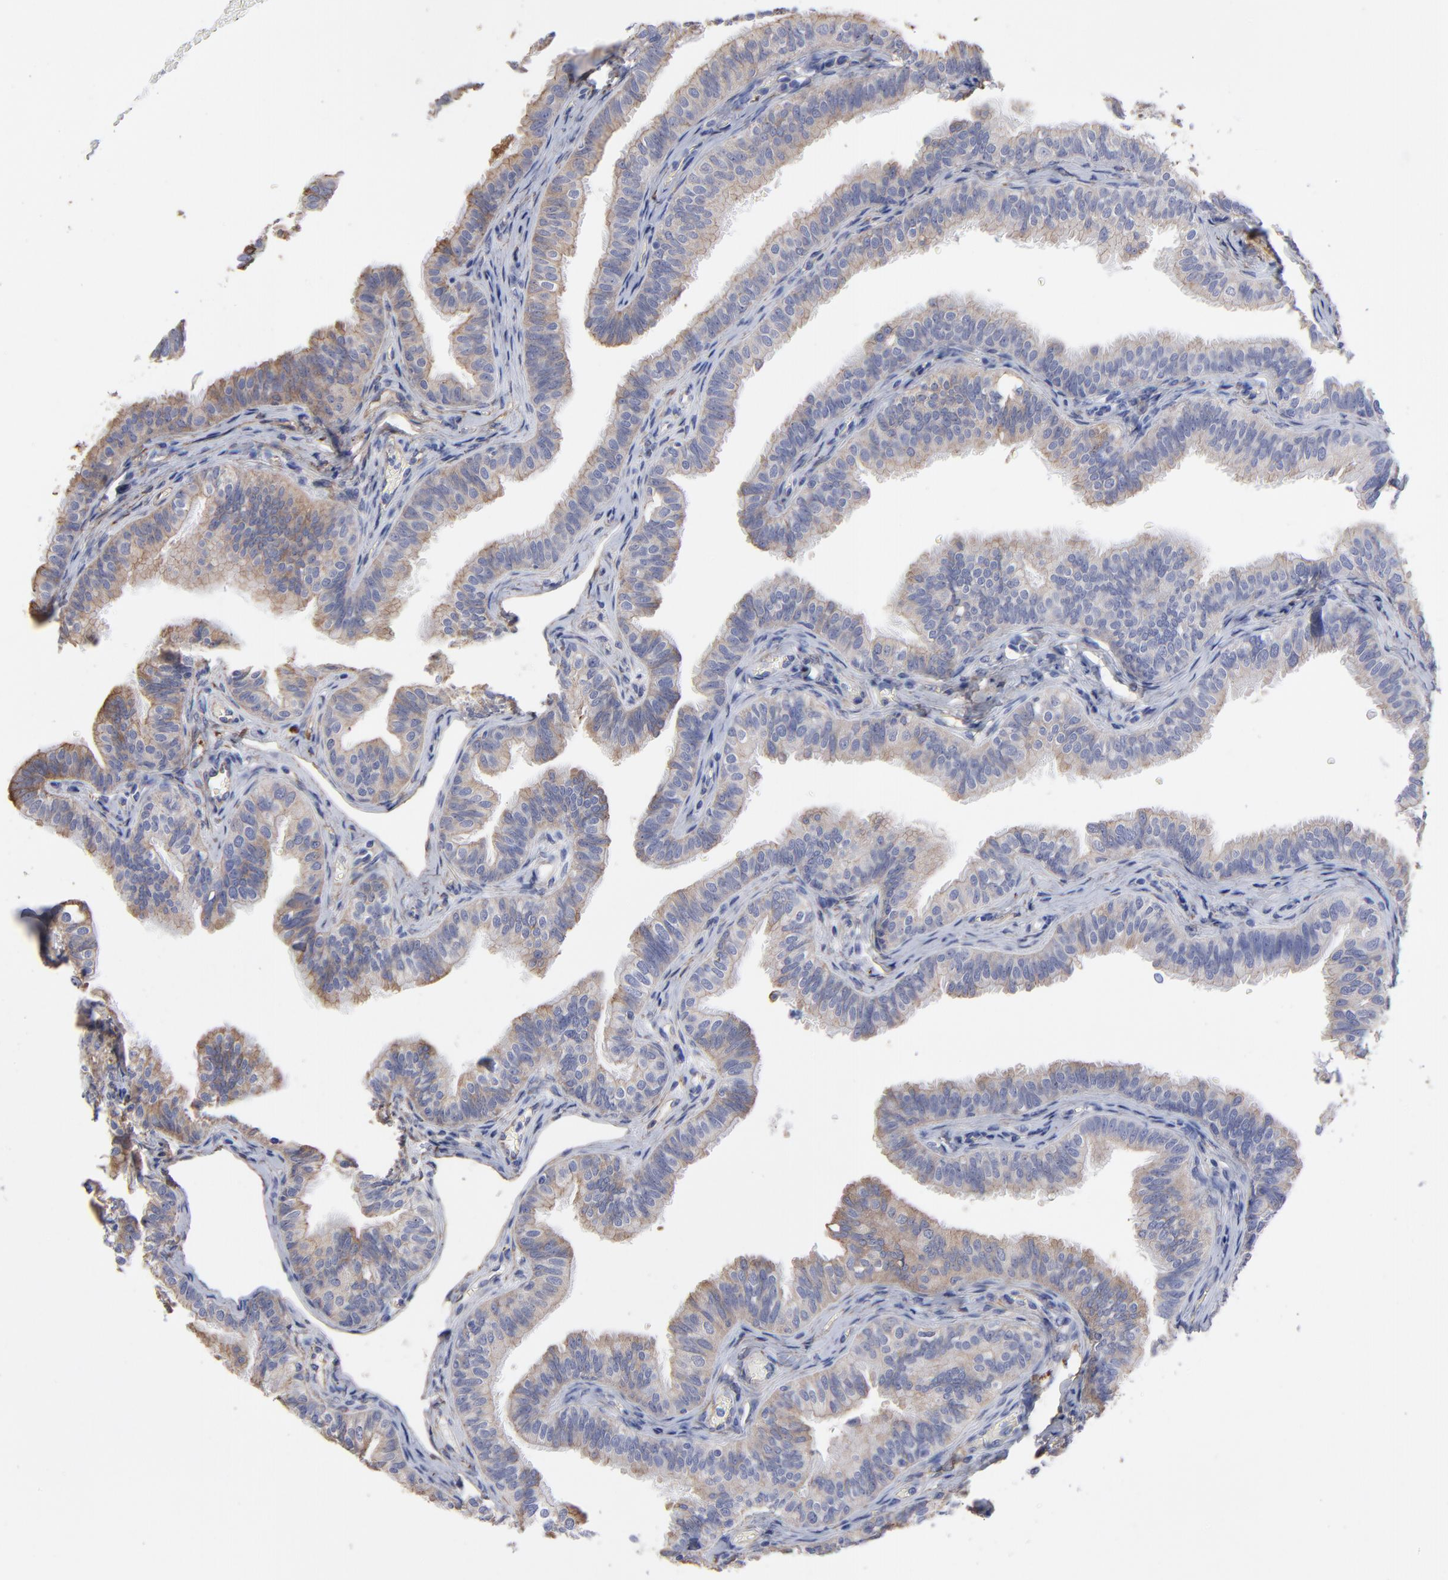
{"staining": {"intensity": "moderate", "quantity": "<25%", "location": "cytoplasmic/membranous"}, "tissue": "fallopian tube", "cell_type": "Glandular cells", "image_type": "normal", "snomed": [{"axis": "morphology", "description": "Normal tissue, NOS"}, {"axis": "morphology", "description": "Dermoid, NOS"}, {"axis": "topography", "description": "Fallopian tube"}], "caption": "DAB immunohistochemical staining of benign human fallopian tube displays moderate cytoplasmic/membranous protein positivity in about <25% of glandular cells. (DAB (3,3'-diaminobenzidine) = brown stain, brightfield microscopy at high magnification).", "gene": "CILP", "patient": {"sex": "female", "age": 33}}